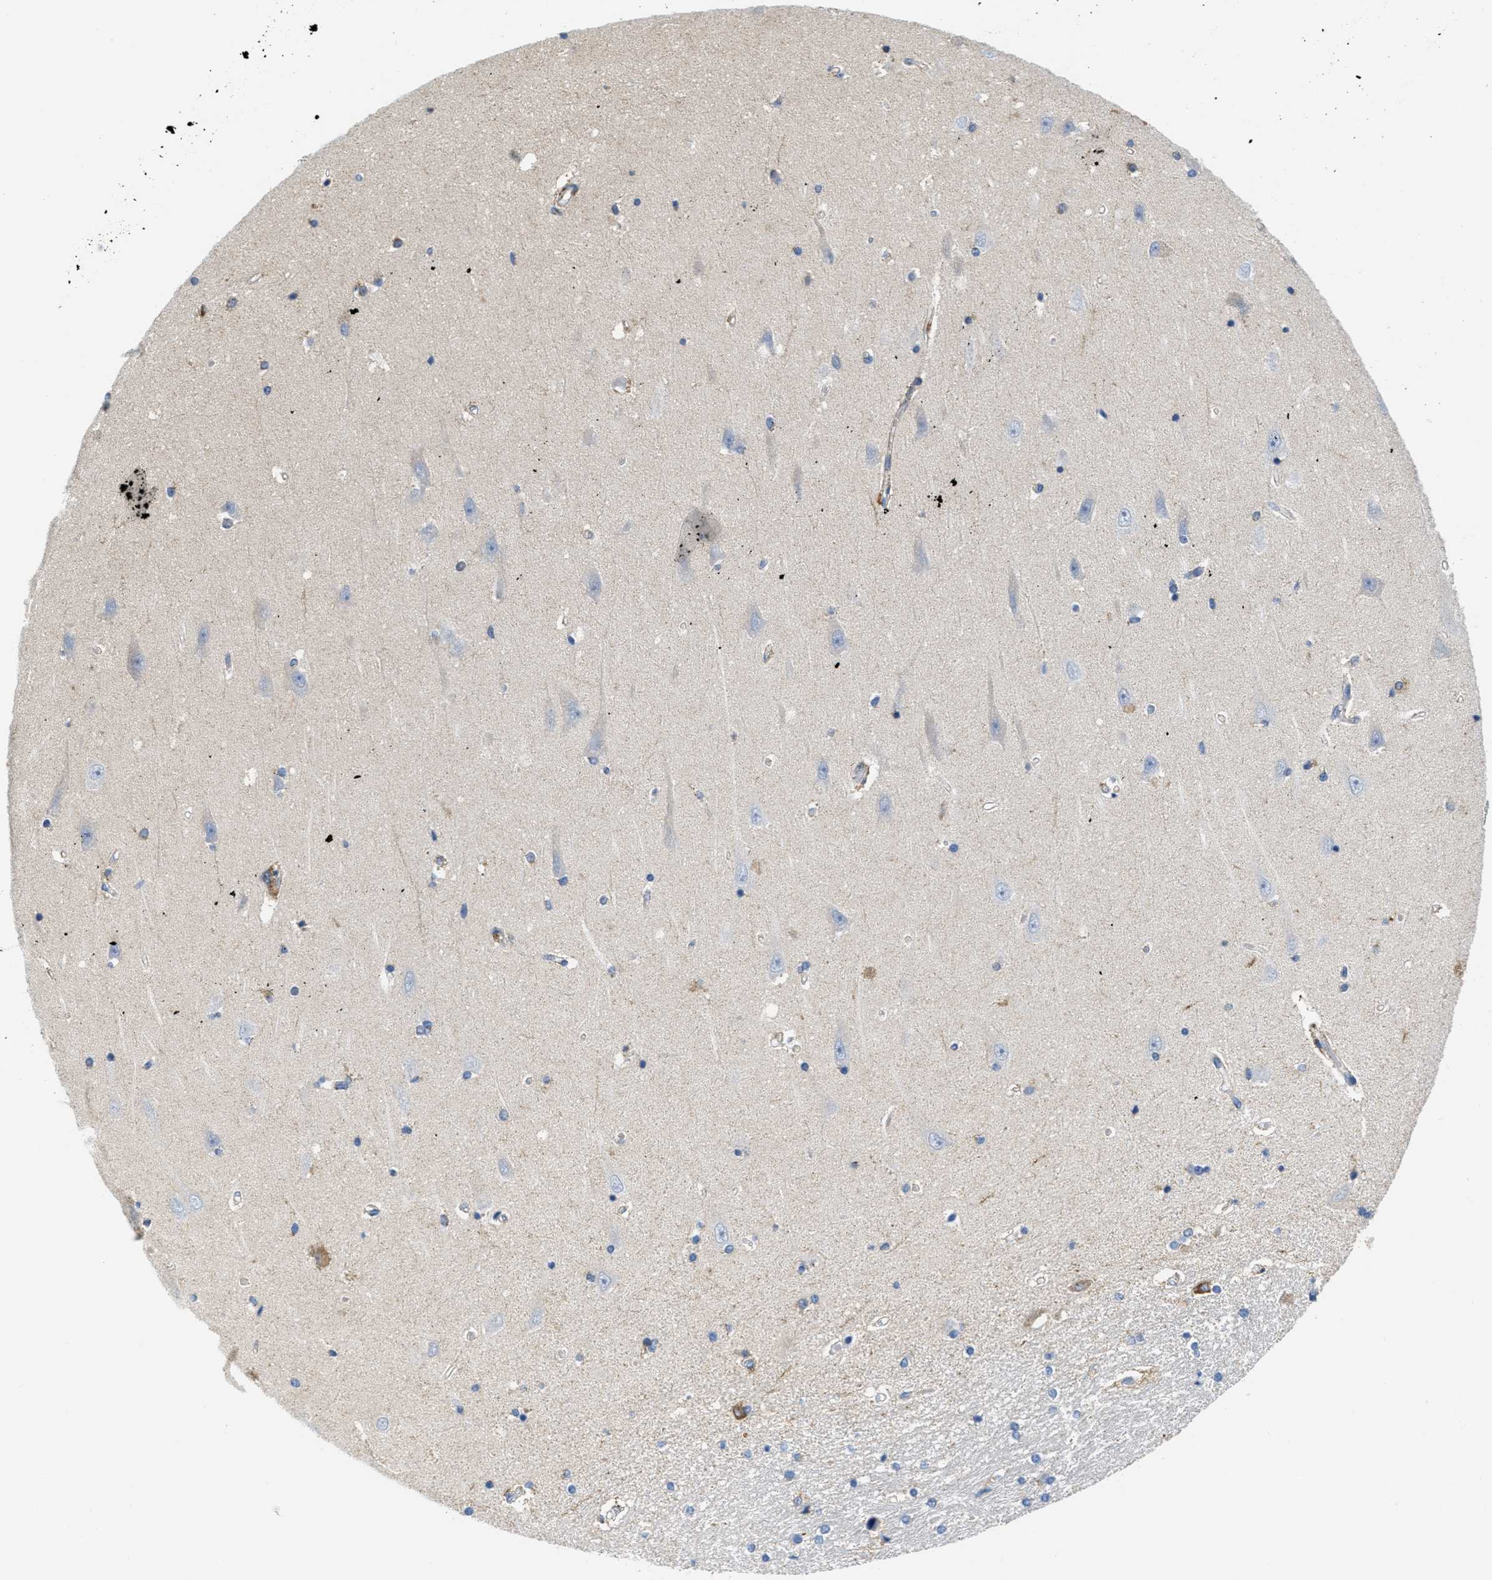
{"staining": {"intensity": "negative", "quantity": "none", "location": "none"}, "tissue": "hippocampus", "cell_type": "Glial cells", "image_type": "normal", "snomed": [{"axis": "morphology", "description": "Normal tissue, NOS"}, {"axis": "topography", "description": "Hippocampus"}], "caption": "This photomicrograph is of normal hippocampus stained with immunohistochemistry to label a protein in brown with the nuclei are counter-stained blue. There is no staining in glial cells. (DAB IHC visualized using brightfield microscopy, high magnification).", "gene": "KCNJ5", "patient": {"sex": "male", "age": 45}}